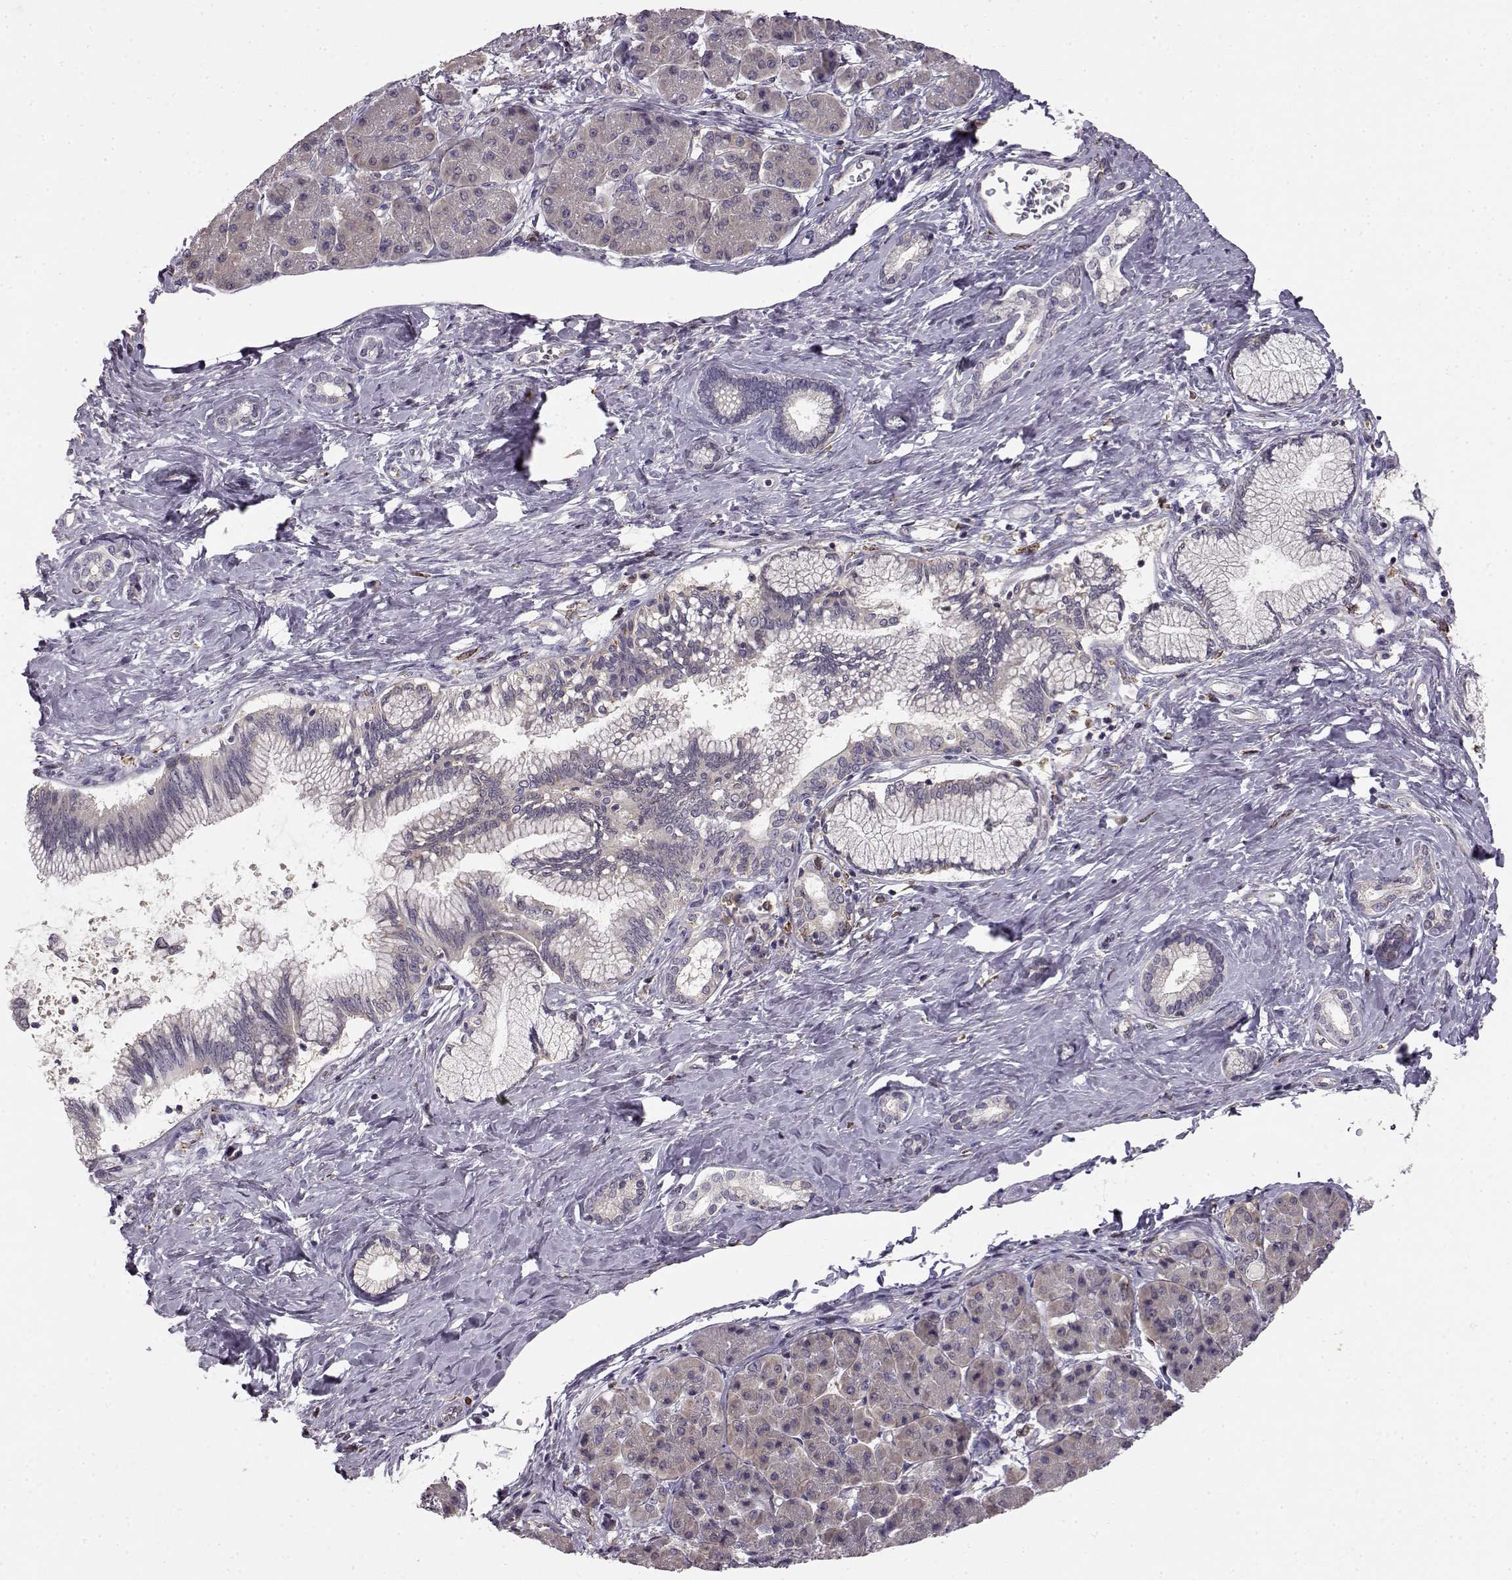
{"staining": {"intensity": "negative", "quantity": "none", "location": "none"}, "tissue": "pancreatic cancer", "cell_type": "Tumor cells", "image_type": "cancer", "snomed": [{"axis": "morphology", "description": "Adenocarcinoma, NOS"}, {"axis": "topography", "description": "Pancreas"}], "caption": "Micrograph shows no significant protein positivity in tumor cells of pancreatic cancer (adenocarcinoma).", "gene": "SPAG17", "patient": {"sex": "female", "age": 73}}